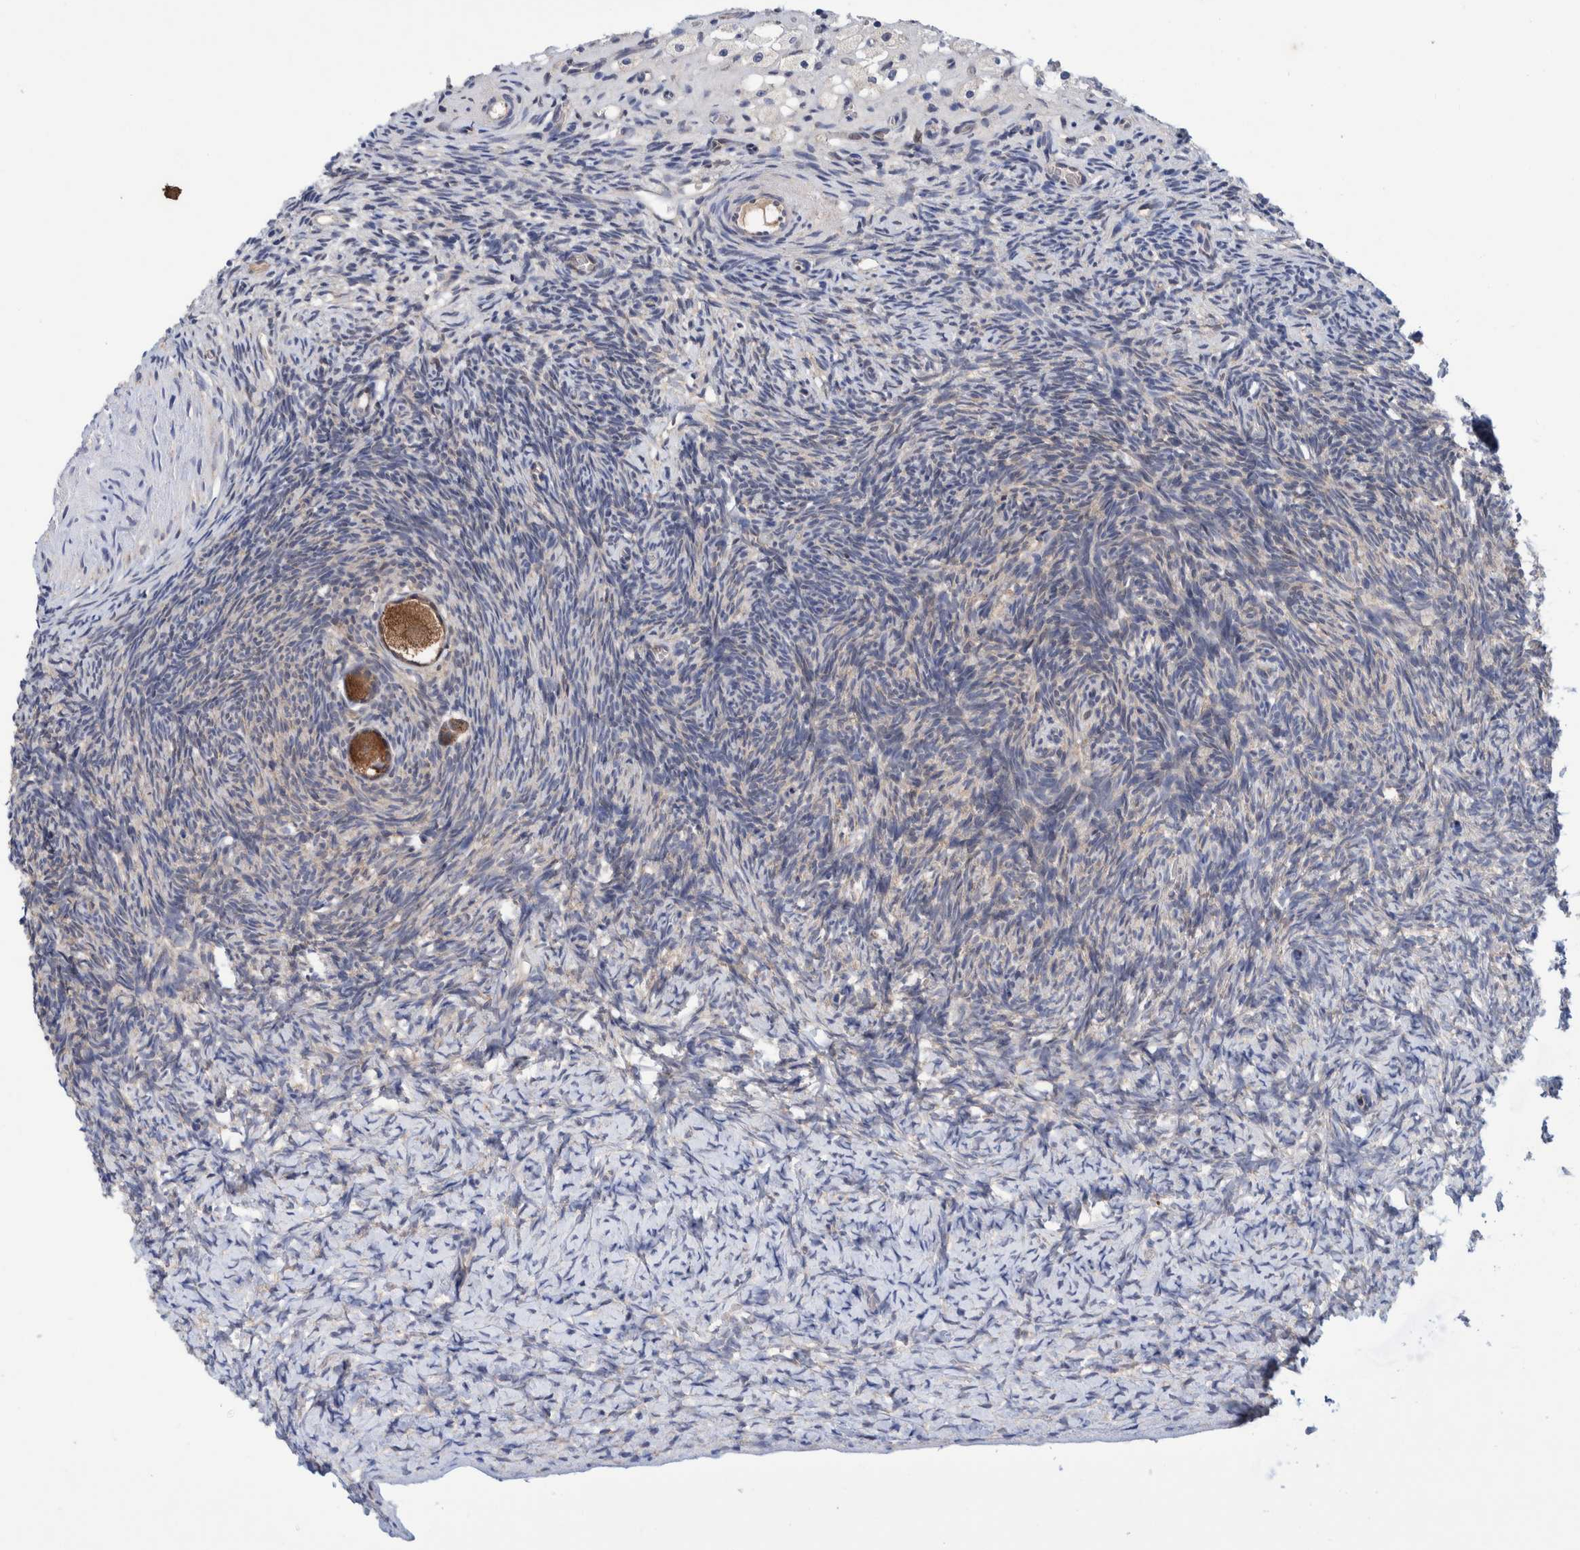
{"staining": {"intensity": "moderate", "quantity": ">75%", "location": "cytoplasmic/membranous"}, "tissue": "ovary", "cell_type": "Follicle cells", "image_type": "normal", "snomed": [{"axis": "morphology", "description": "Normal tissue, NOS"}, {"axis": "topography", "description": "Ovary"}], "caption": "About >75% of follicle cells in unremarkable human ovary show moderate cytoplasmic/membranous protein positivity as visualized by brown immunohistochemical staining.", "gene": "PFAS", "patient": {"sex": "female", "age": 34}}